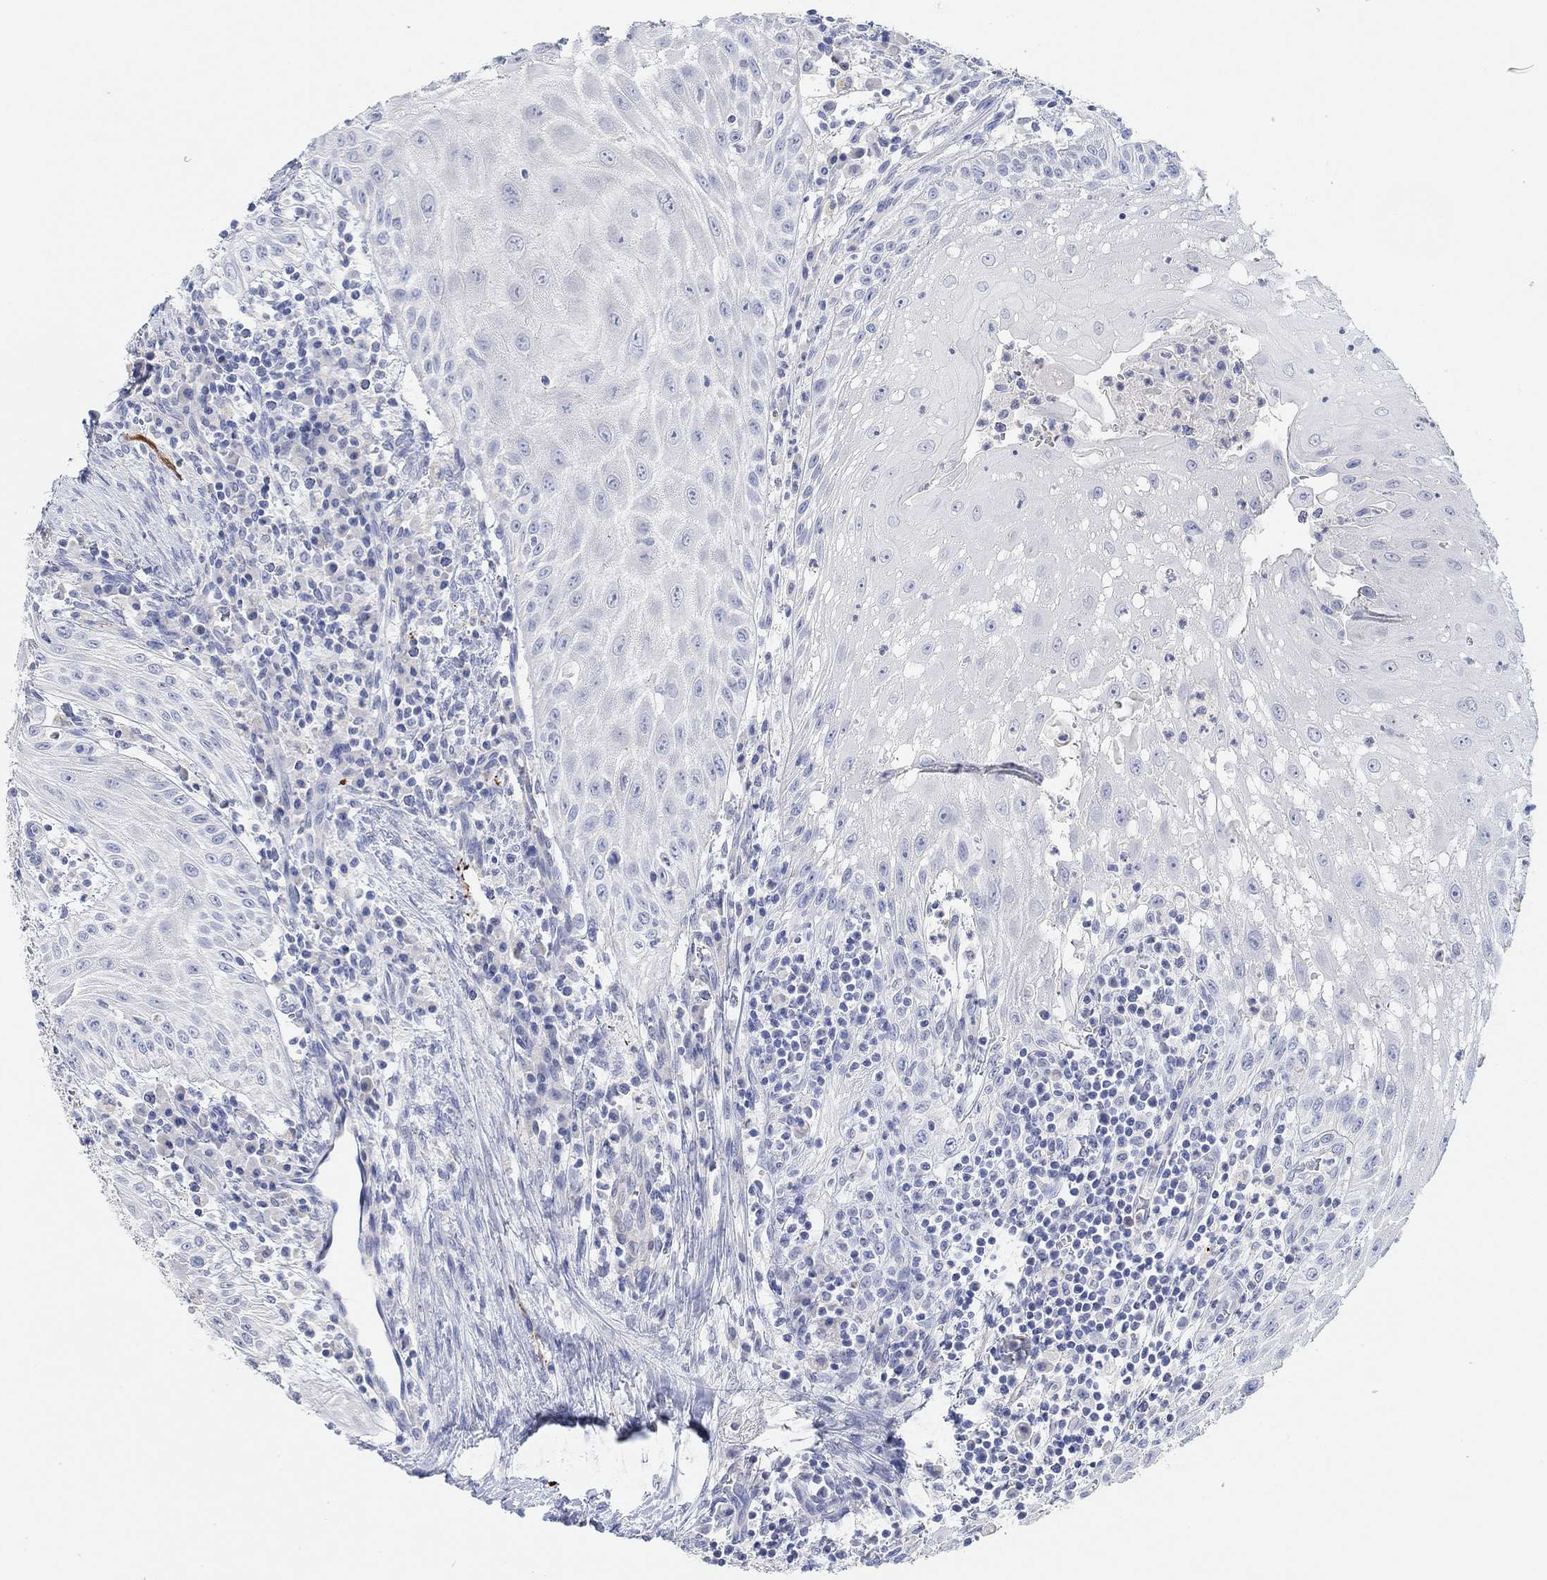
{"staining": {"intensity": "negative", "quantity": "none", "location": "none"}, "tissue": "head and neck cancer", "cell_type": "Tumor cells", "image_type": "cancer", "snomed": [{"axis": "morphology", "description": "Squamous cell carcinoma, NOS"}, {"axis": "topography", "description": "Oral tissue"}, {"axis": "topography", "description": "Head-Neck"}], "caption": "IHC micrograph of human head and neck cancer stained for a protein (brown), which exhibits no expression in tumor cells. Nuclei are stained in blue.", "gene": "VAT1L", "patient": {"sex": "male", "age": 58}}